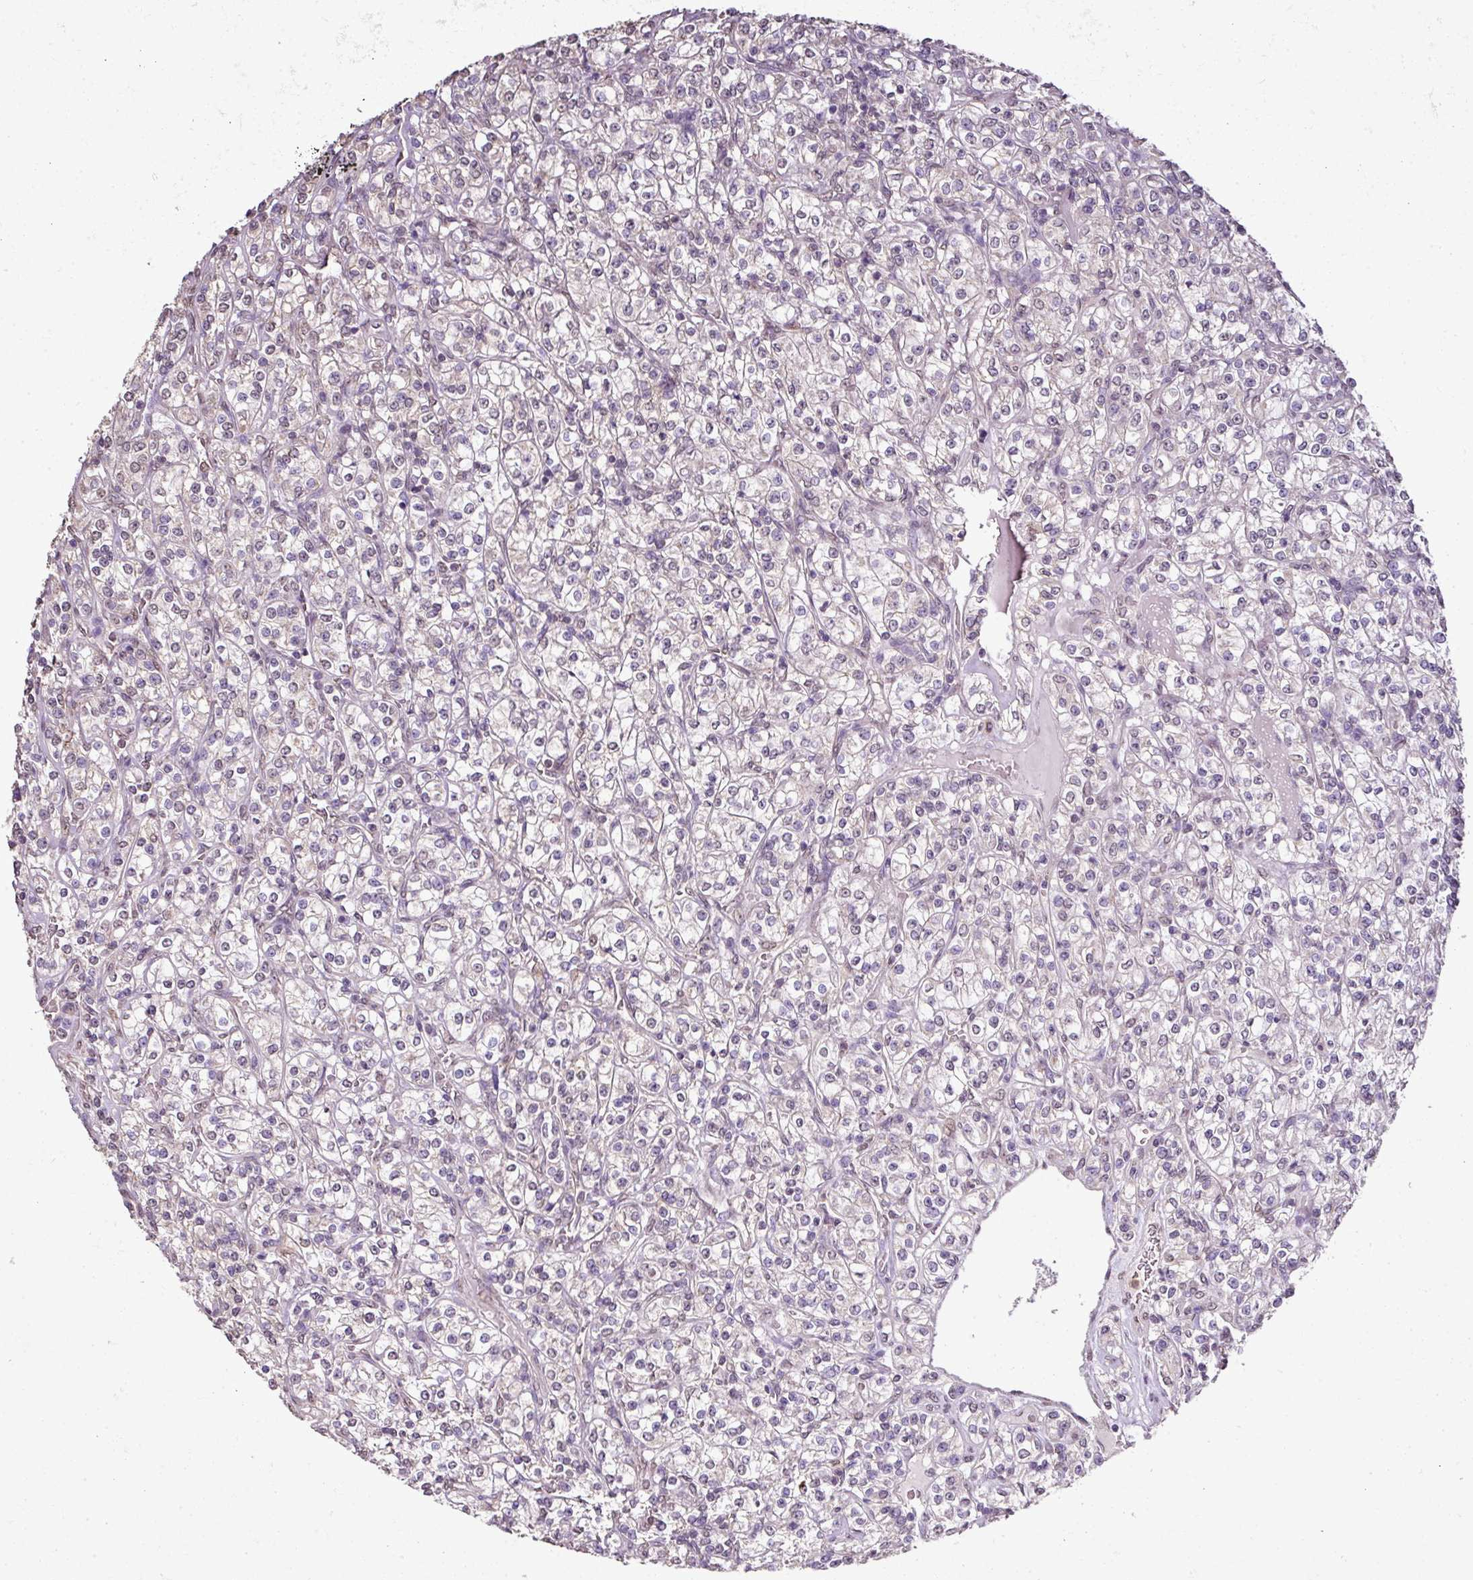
{"staining": {"intensity": "negative", "quantity": "none", "location": "none"}, "tissue": "renal cancer", "cell_type": "Tumor cells", "image_type": "cancer", "snomed": [{"axis": "morphology", "description": "Adenocarcinoma, NOS"}, {"axis": "topography", "description": "Kidney"}], "caption": "High power microscopy photomicrograph of an IHC micrograph of renal cancer, revealing no significant staining in tumor cells.", "gene": "JPH2", "patient": {"sex": "male", "age": 77}}